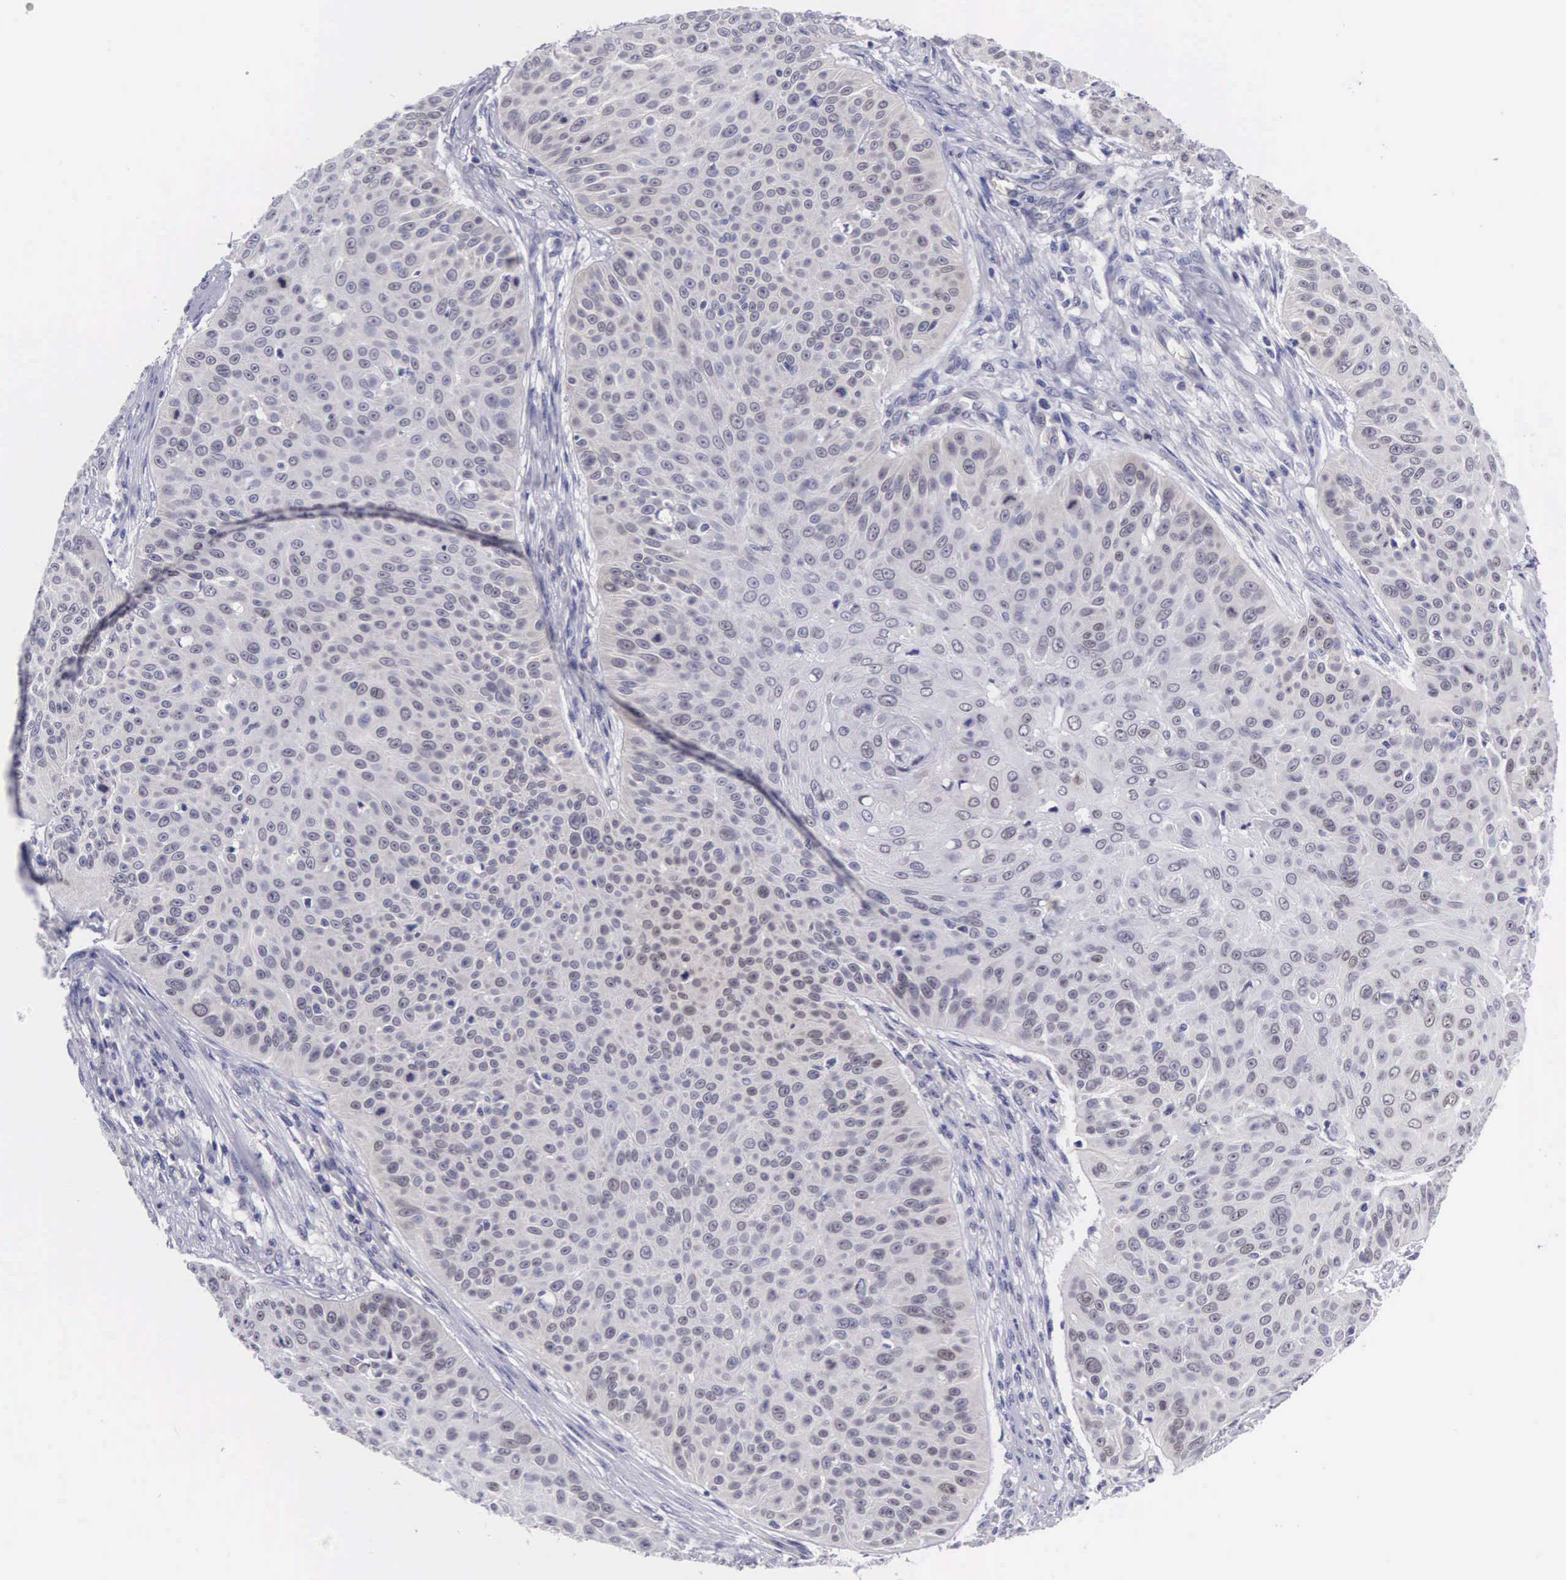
{"staining": {"intensity": "weak", "quantity": "<25%", "location": "cytoplasmic/membranous"}, "tissue": "skin cancer", "cell_type": "Tumor cells", "image_type": "cancer", "snomed": [{"axis": "morphology", "description": "Squamous cell carcinoma, NOS"}, {"axis": "topography", "description": "Skin"}], "caption": "There is no significant staining in tumor cells of squamous cell carcinoma (skin).", "gene": "SOX11", "patient": {"sex": "male", "age": 82}}